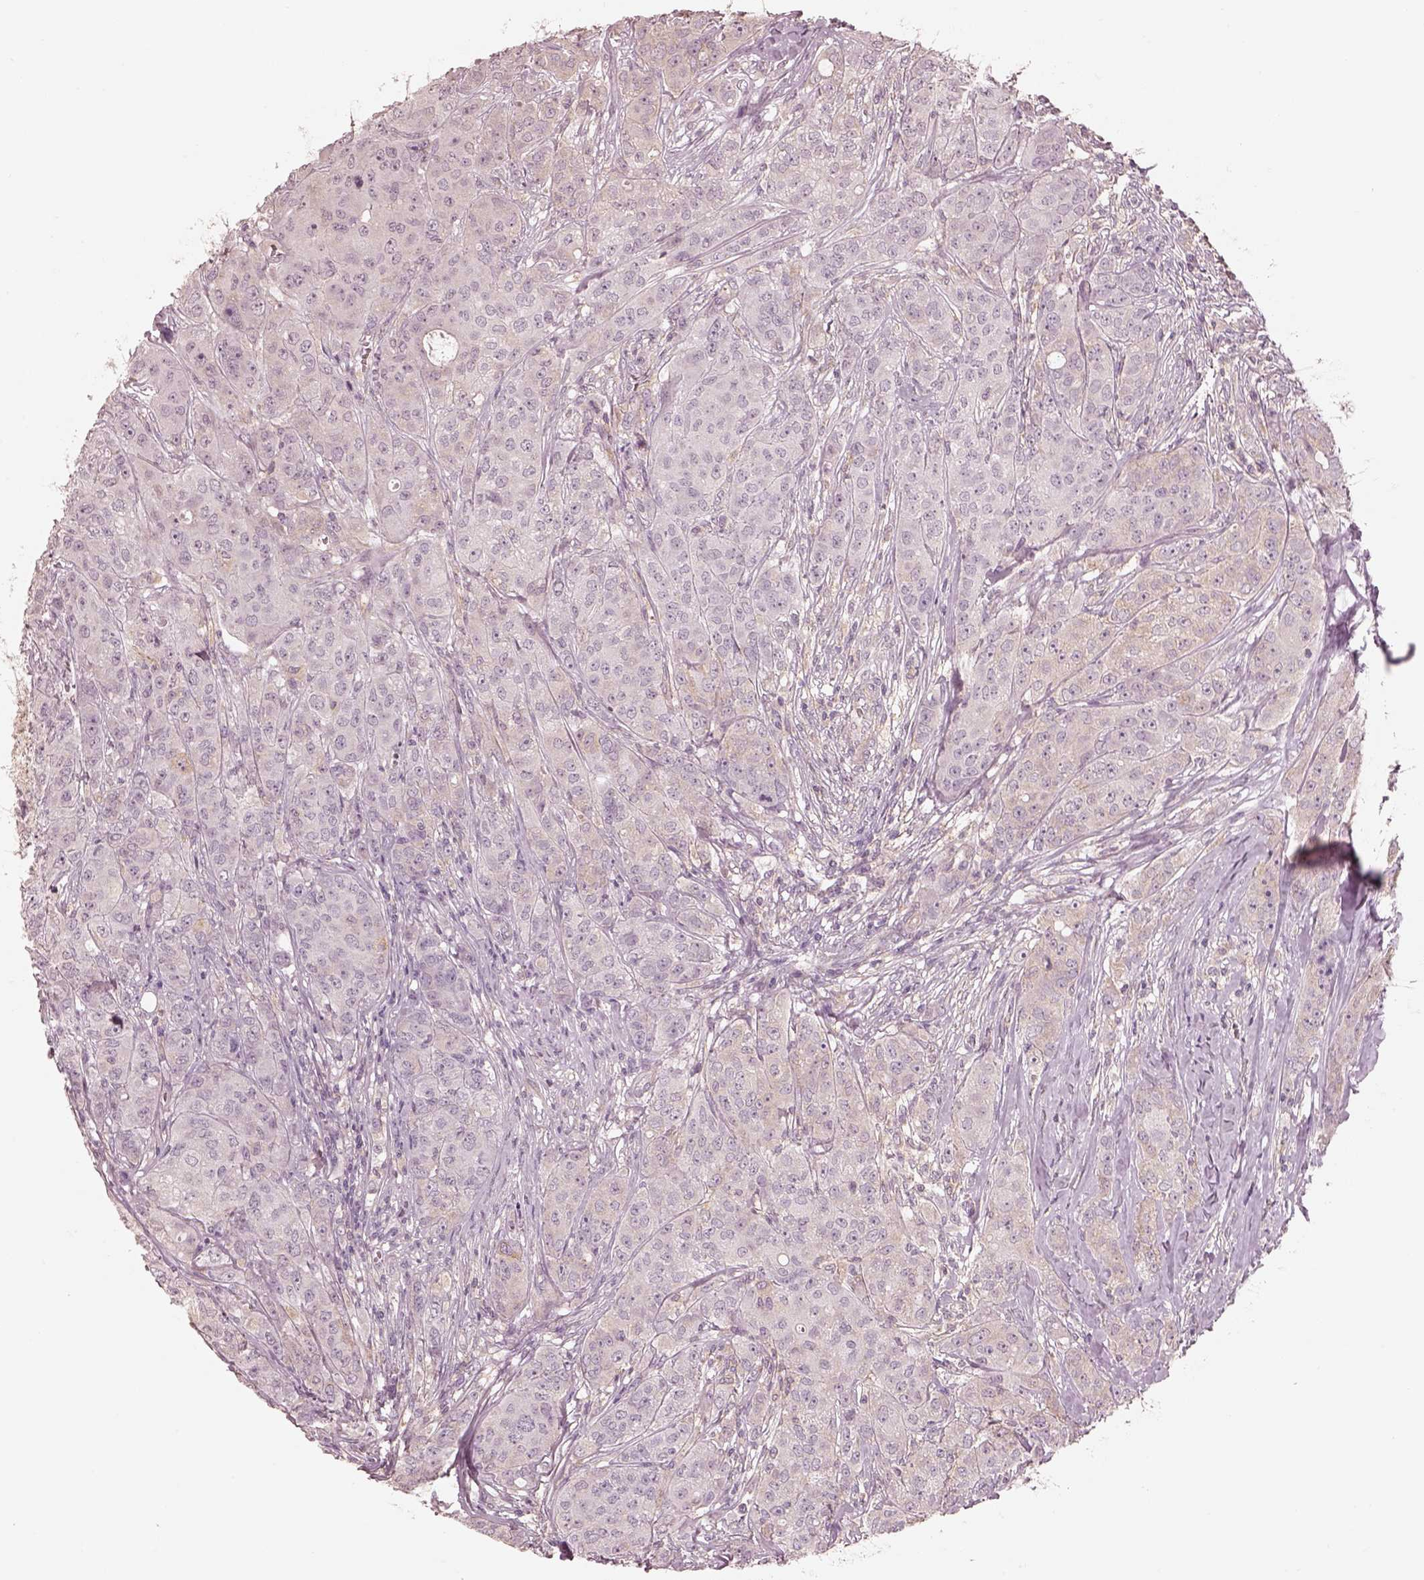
{"staining": {"intensity": "negative", "quantity": "none", "location": "none"}, "tissue": "breast cancer", "cell_type": "Tumor cells", "image_type": "cancer", "snomed": [{"axis": "morphology", "description": "Duct carcinoma"}, {"axis": "topography", "description": "Breast"}], "caption": "Histopathology image shows no protein expression in tumor cells of breast invasive ductal carcinoma tissue. (Stains: DAB IHC with hematoxylin counter stain, Microscopy: brightfield microscopy at high magnification).", "gene": "PRKACG", "patient": {"sex": "female", "age": 43}}